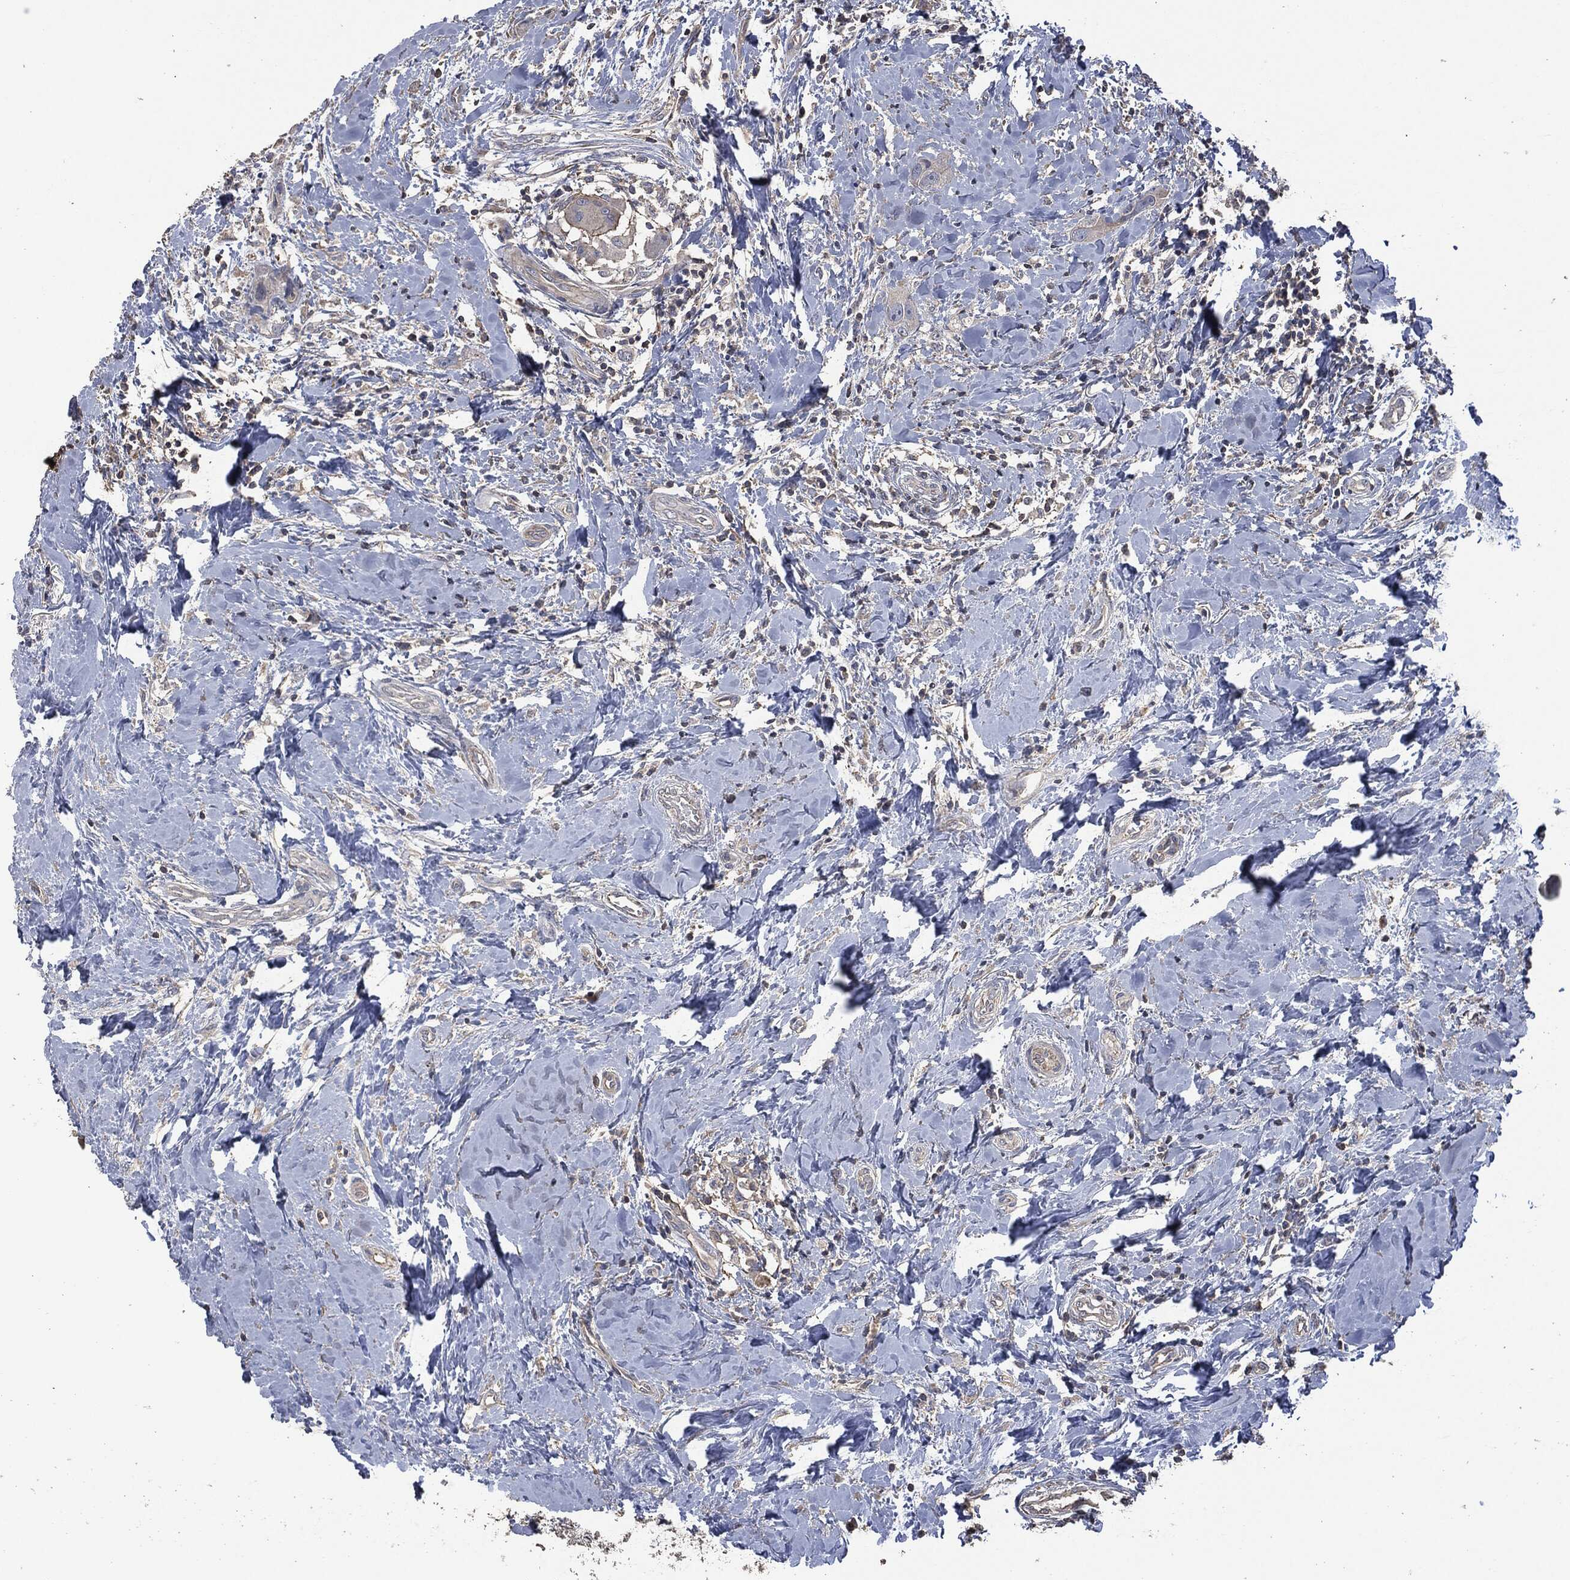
{"staining": {"intensity": "negative", "quantity": "none", "location": "none"}, "tissue": "head and neck cancer", "cell_type": "Tumor cells", "image_type": "cancer", "snomed": [{"axis": "morphology", "description": "Normal tissue, NOS"}, {"axis": "morphology", "description": "Squamous cell carcinoma, NOS"}, {"axis": "topography", "description": "Skeletal muscle"}, {"axis": "topography", "description": "Head-Neck"}], "caption": "Micrograph shows no protein staining in tumor cells of head and neck squamous cell carcinoma tissue.", "gene": "MSLN", "patient": {"sex": "male", "age": 51}}